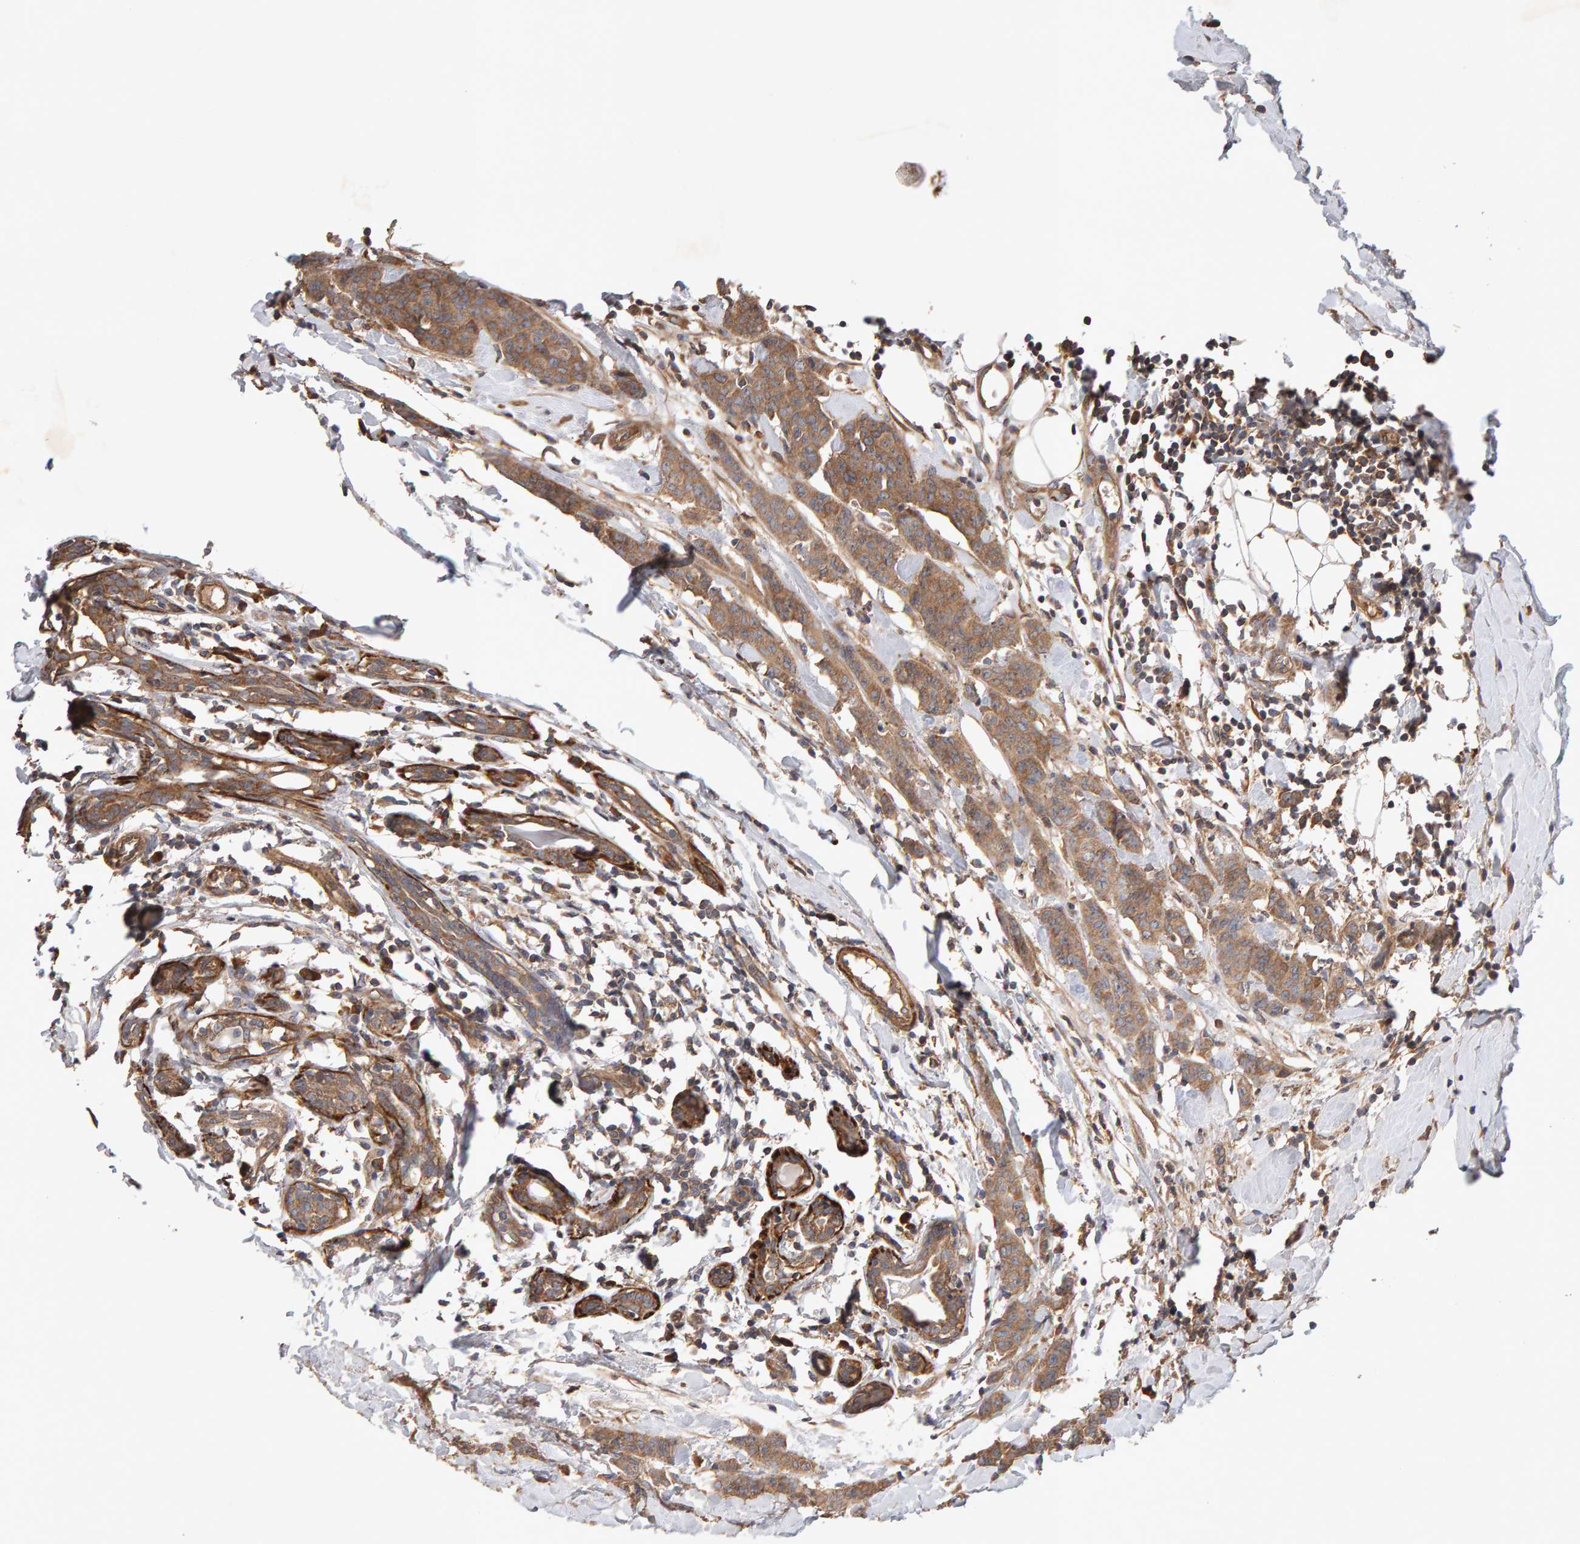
{"staining": {"intensity": "moderate", "quantity": ">75%", "location": "cytoplasmic/membranous"}, "tissue": "breast cancer", "cell_type": "Tumor cells", "image_type": "cancer", "snomed": [{"axis": "morphology", "description": "Normal tissue, NOS"}, {"axis": "morphology", "description": "Duct carcinoma"}, {"axis": "topography", "description": "Breast"}], "caption": "A micrograph of human breast cancer stained for a protein exhibits moderate cytoplasmic/membranous brown staining in tumor cells.", "gene": "RNF19A", "patient": {"sex": "female", "age": 40}}